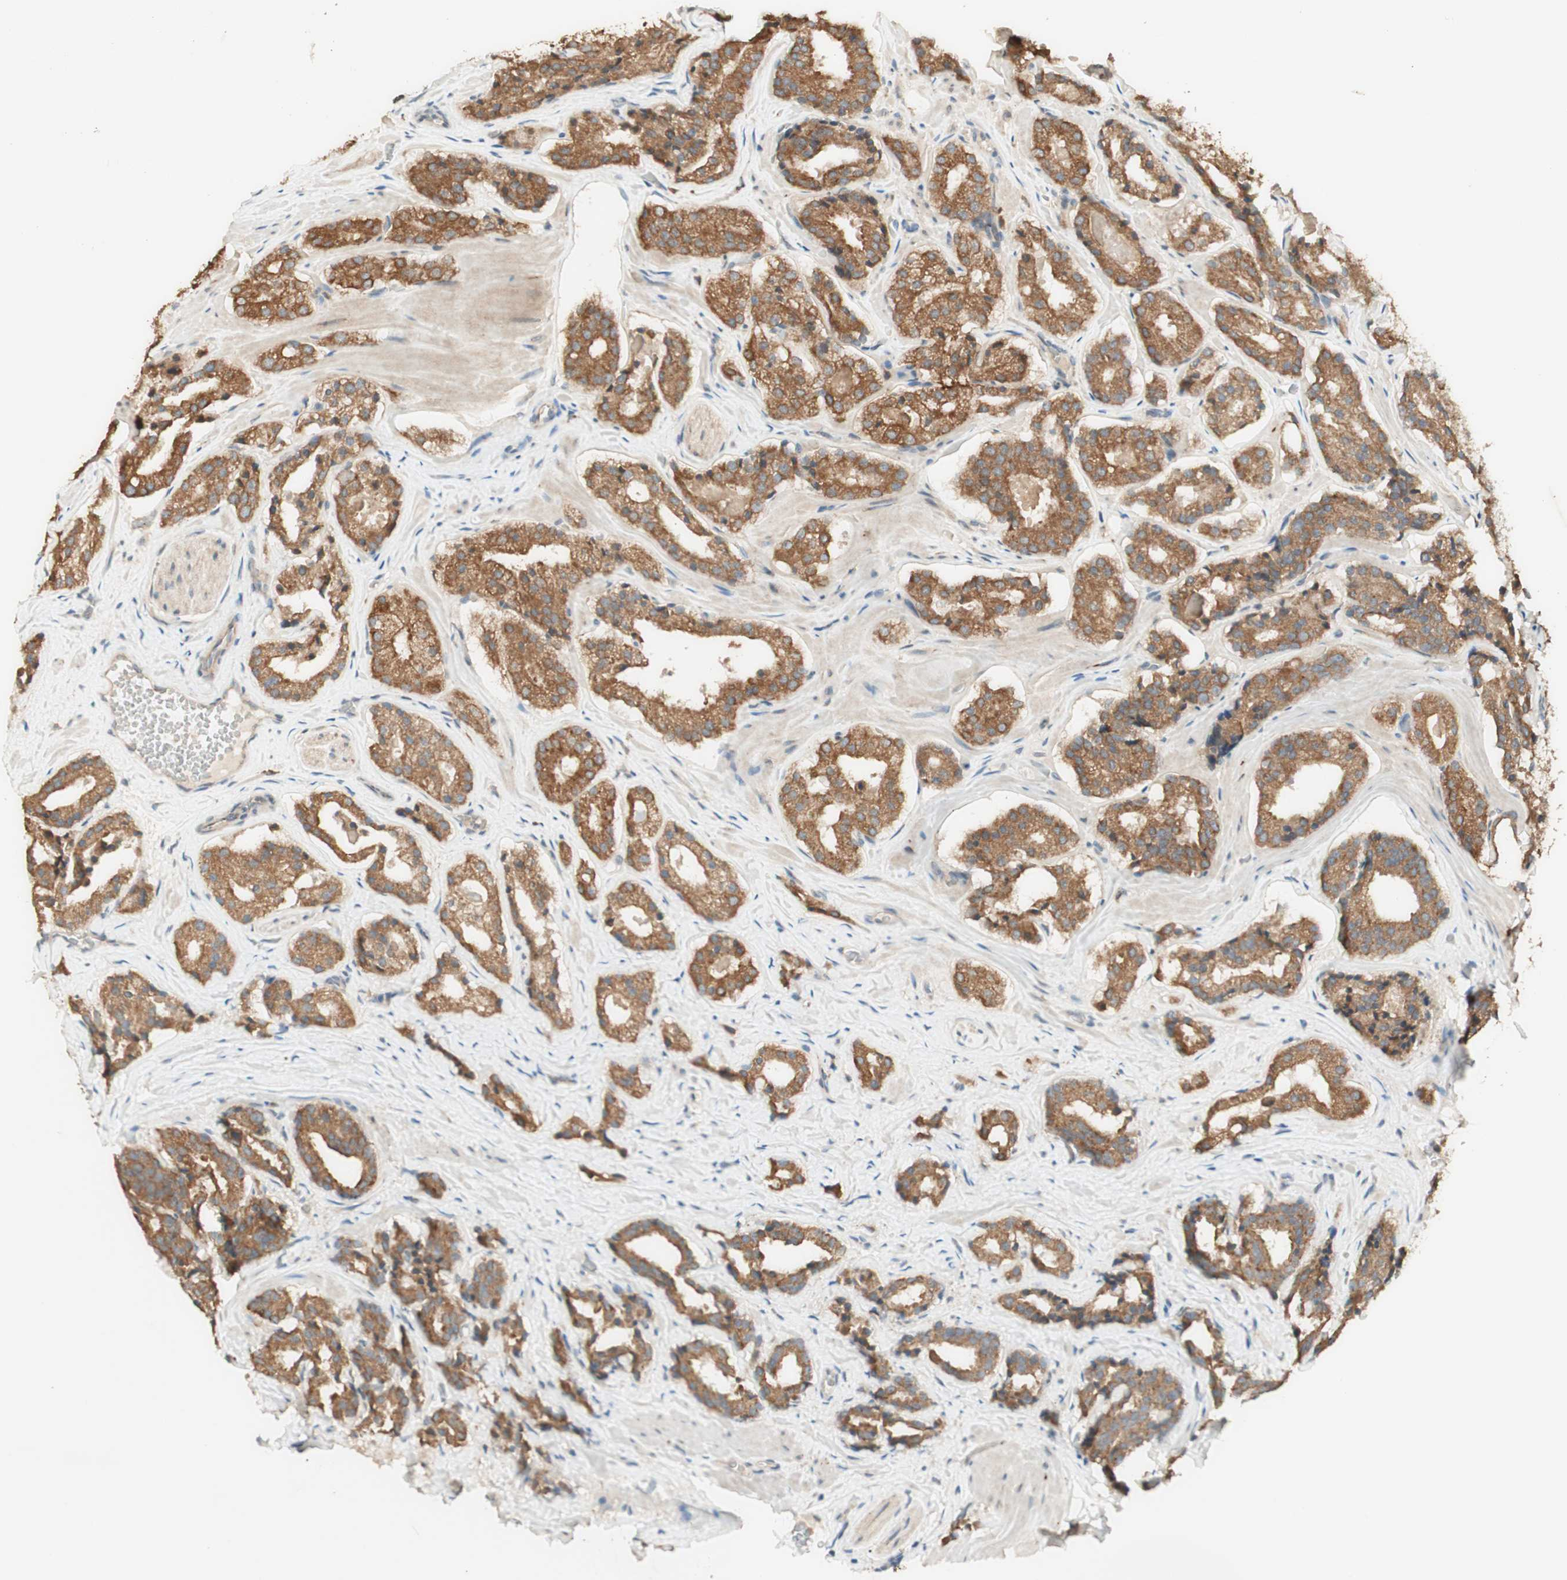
{"staining": {"intensity": "moderate", "quantity": ">75%", "location": "cytoplasmic/membranous"}, "tissue": "prostate cancer", "cell_type": "Tumor cells", "image_type": "cancer", "snomed": [{"axis": "morphology", "description": "Adenocarcinoma, High grade"}, {"axis": "topography", "description": "Prostate"}], "caption": "Prostate cancer tissue shows moderate cytoplasmic/membranous expression in about >75% of tumor cells, visualized by immunohistochemistry. The protein of interest is stained brown, and the nuclei are stained in blue (DAB (3,3'-diaminobenzidine) IHC with brightfield microscopy, high magnification).", "gene": "CLCN2", "patient": {"sex": "male", "age": 60}}